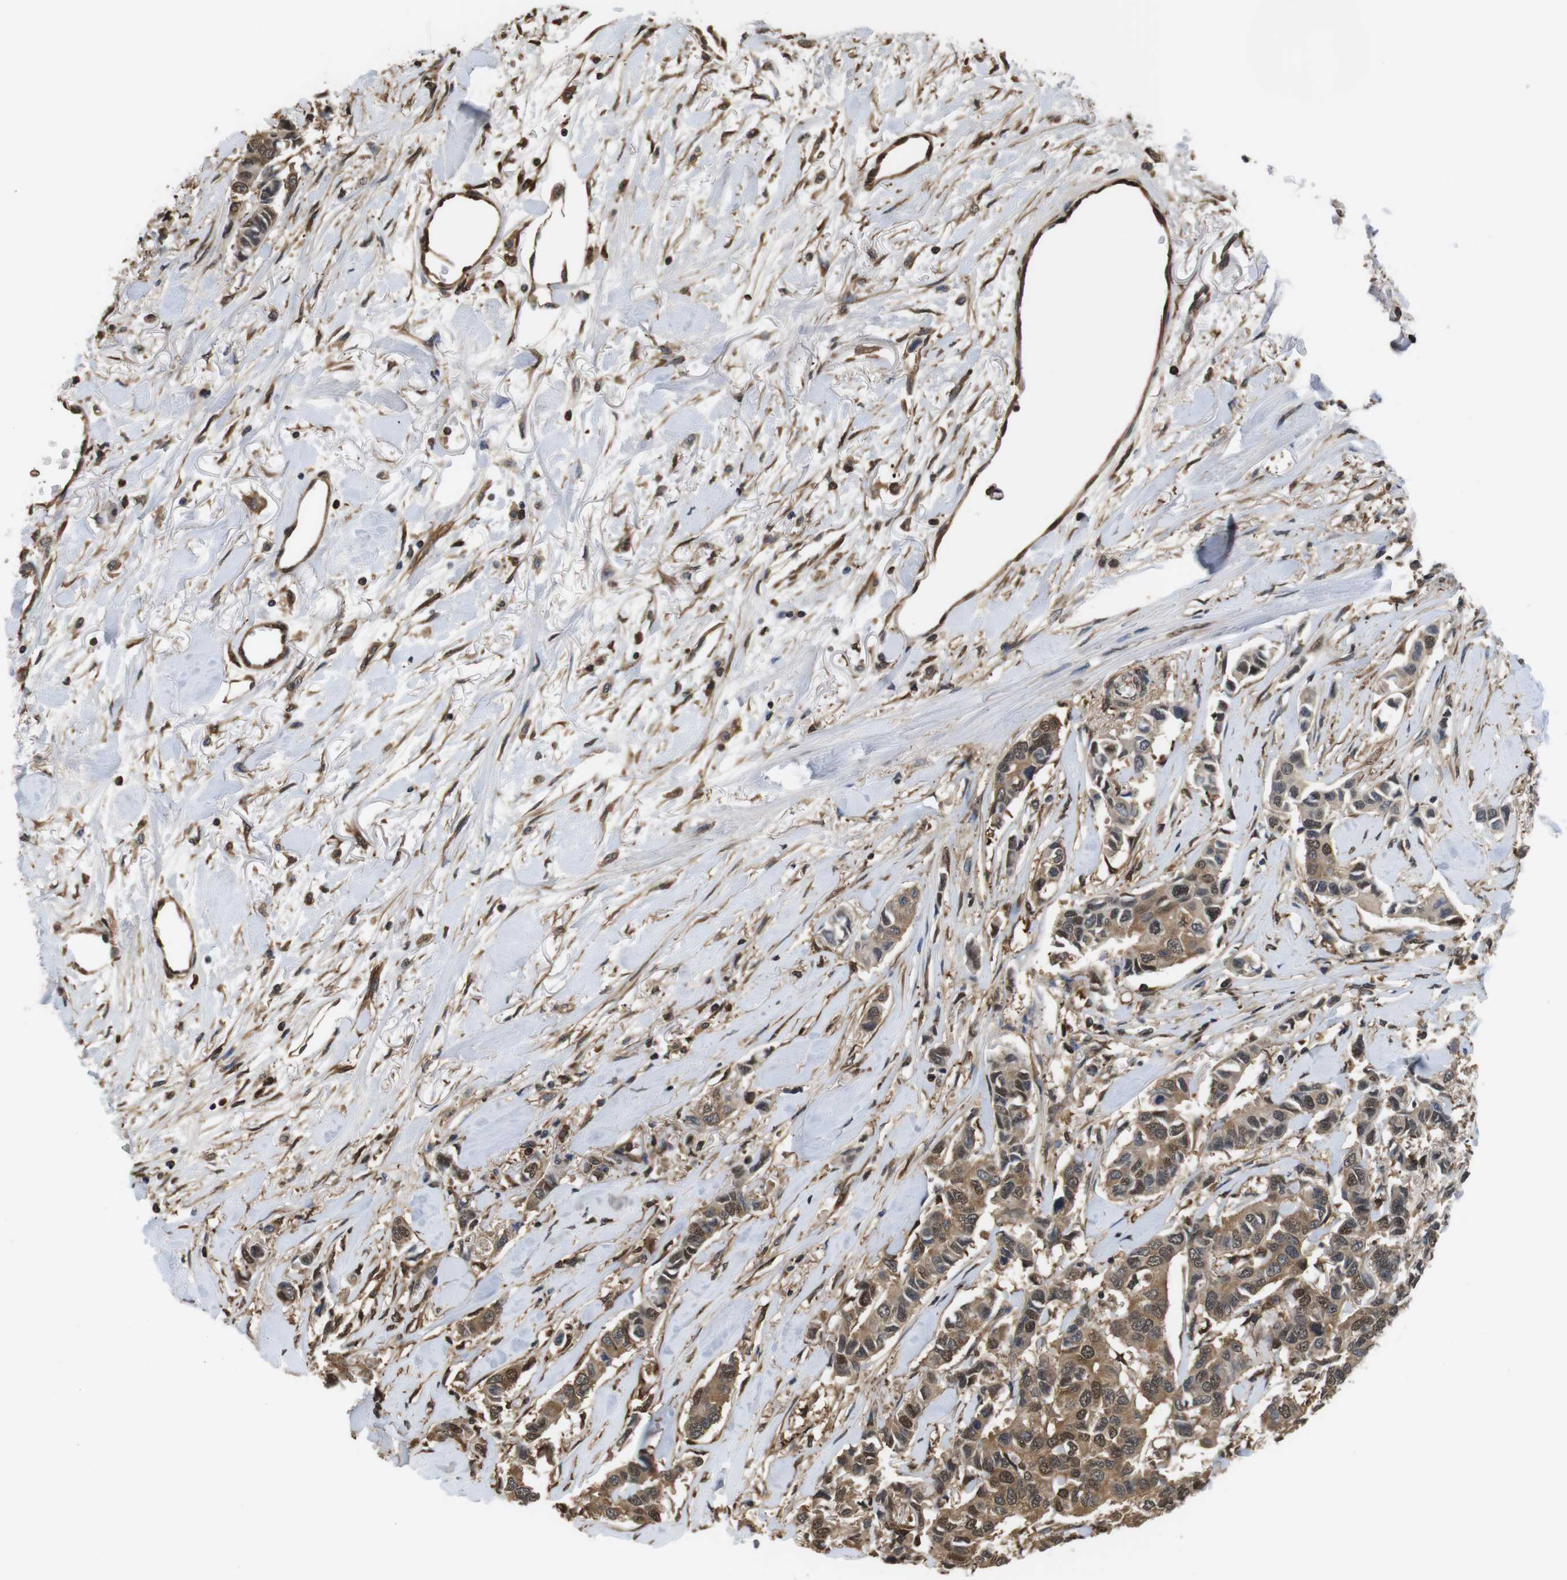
{"staining": {"intensity": "moderate", "quantity": ">75%", "location": "cytoplasmic/membranous,nuclear"}, "tissue": "breast cancer", "cell_type": "Tumor cells", "image_type": "cancer", "snomed": [{"axis": "morphology", "description": "Duct carcinoma"}, {"axis": "topography", "description": "Breast"}], "caption": "Immunohistochemistry (IHC) of human breast cancer reveals medium levels of moderate cytoplasmic/membranous and nuclear expression in approximately >75% of tumor cells.", "gene": "LDHA", "patient": {"sex": "female", "age": 80}}